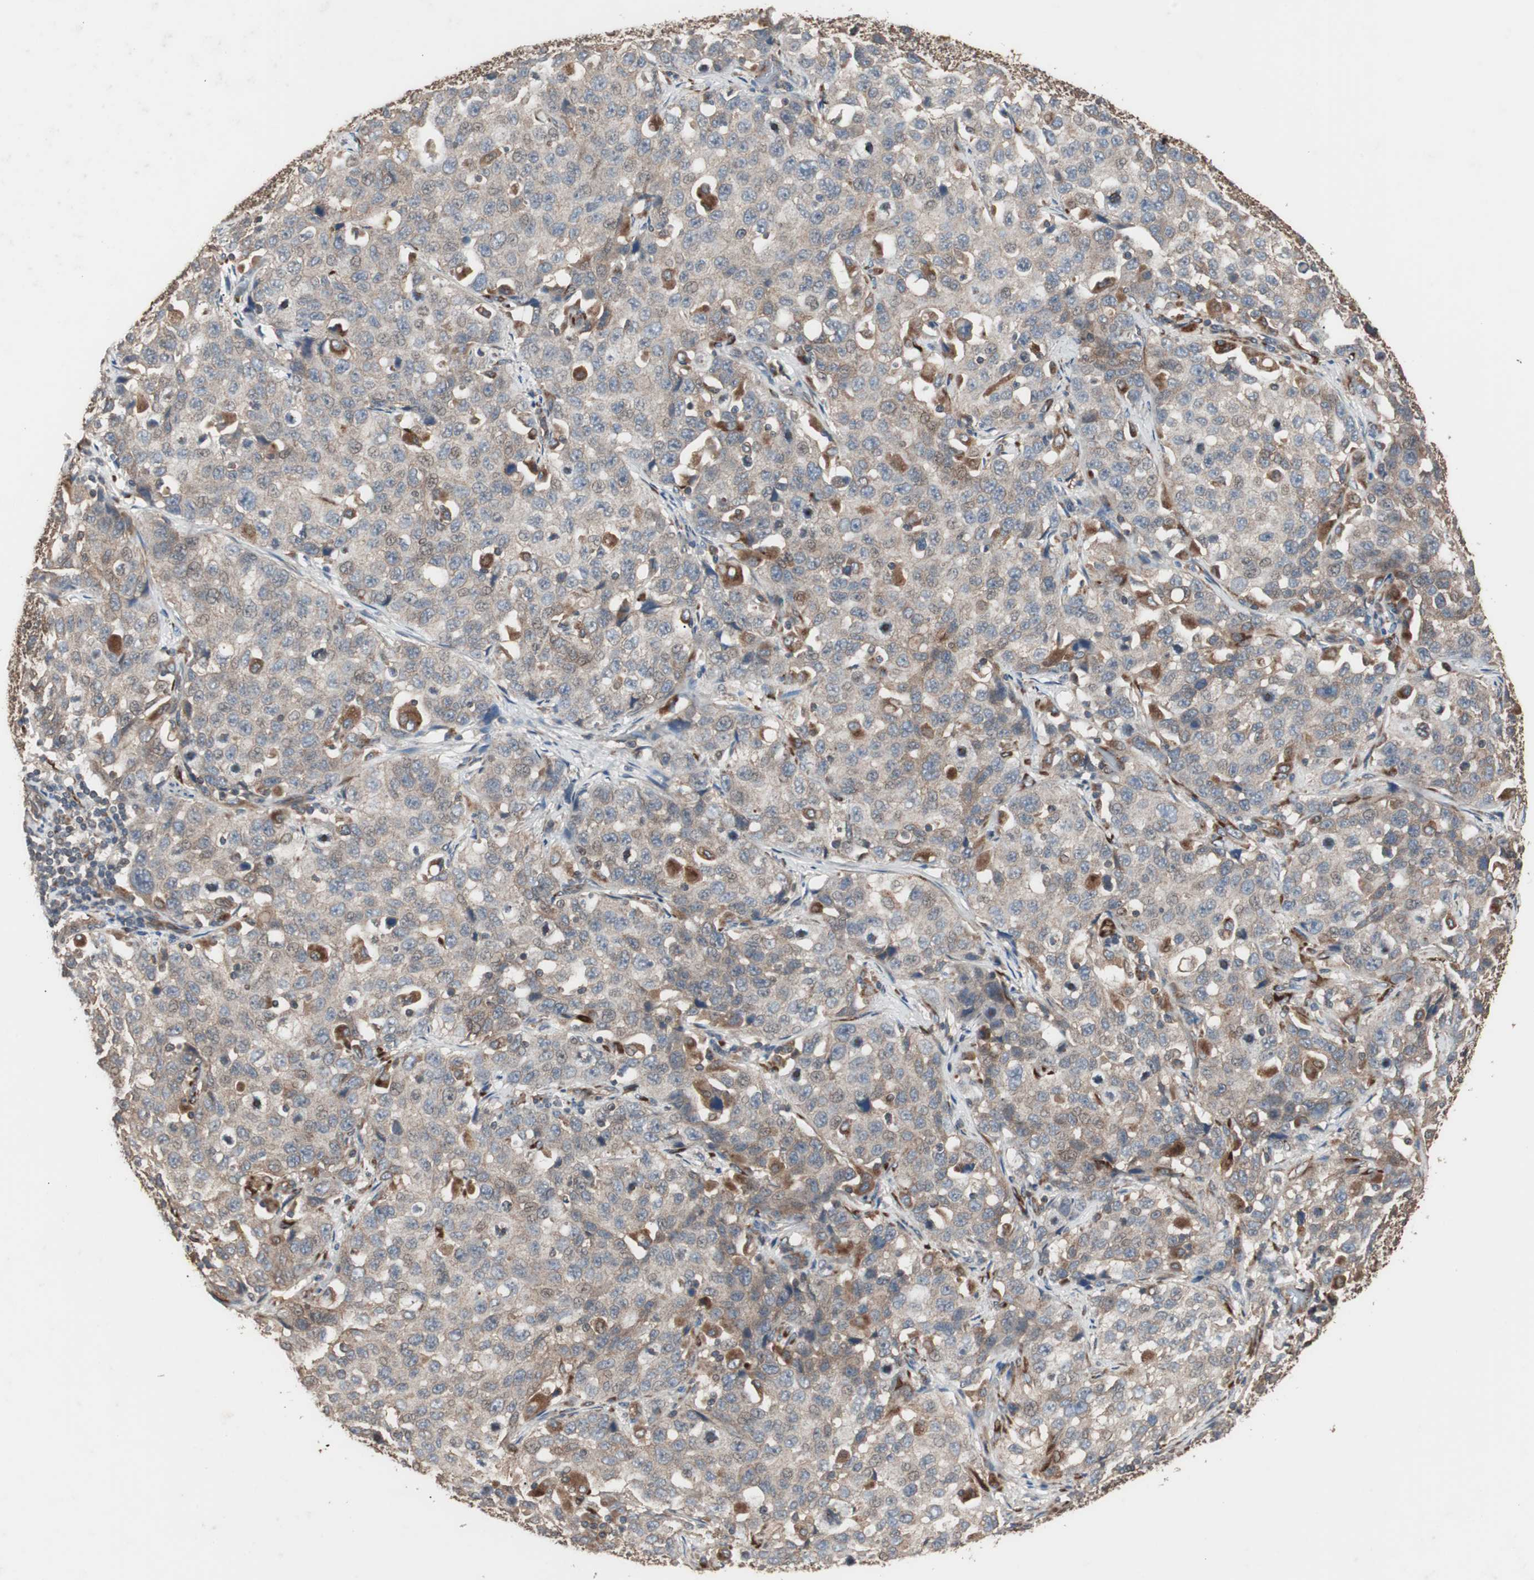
{"staining": {"intensity": "moderate", "quantity": "25%-75%", "location": "cytoplasmic/membranous"}, "tissue": "stomach cancer", "cell_type": "Tumor cells", "image_type": "cancer", "snomed": [{"axis": "morphology", "description": "Normal tissue, NOS"}, {"axis": "morphology", "description": "Adenocarcinoma, NOS"}, {"axis": "topography", "description": "Stomach"}], "caption": "Tumor cells reveal moderate cytoplasmic/membranous expression in about 25%-75% of cells in stomach cancer.", "gene": "LZTS1", "patient": {"sex": "male", "age": 48}}